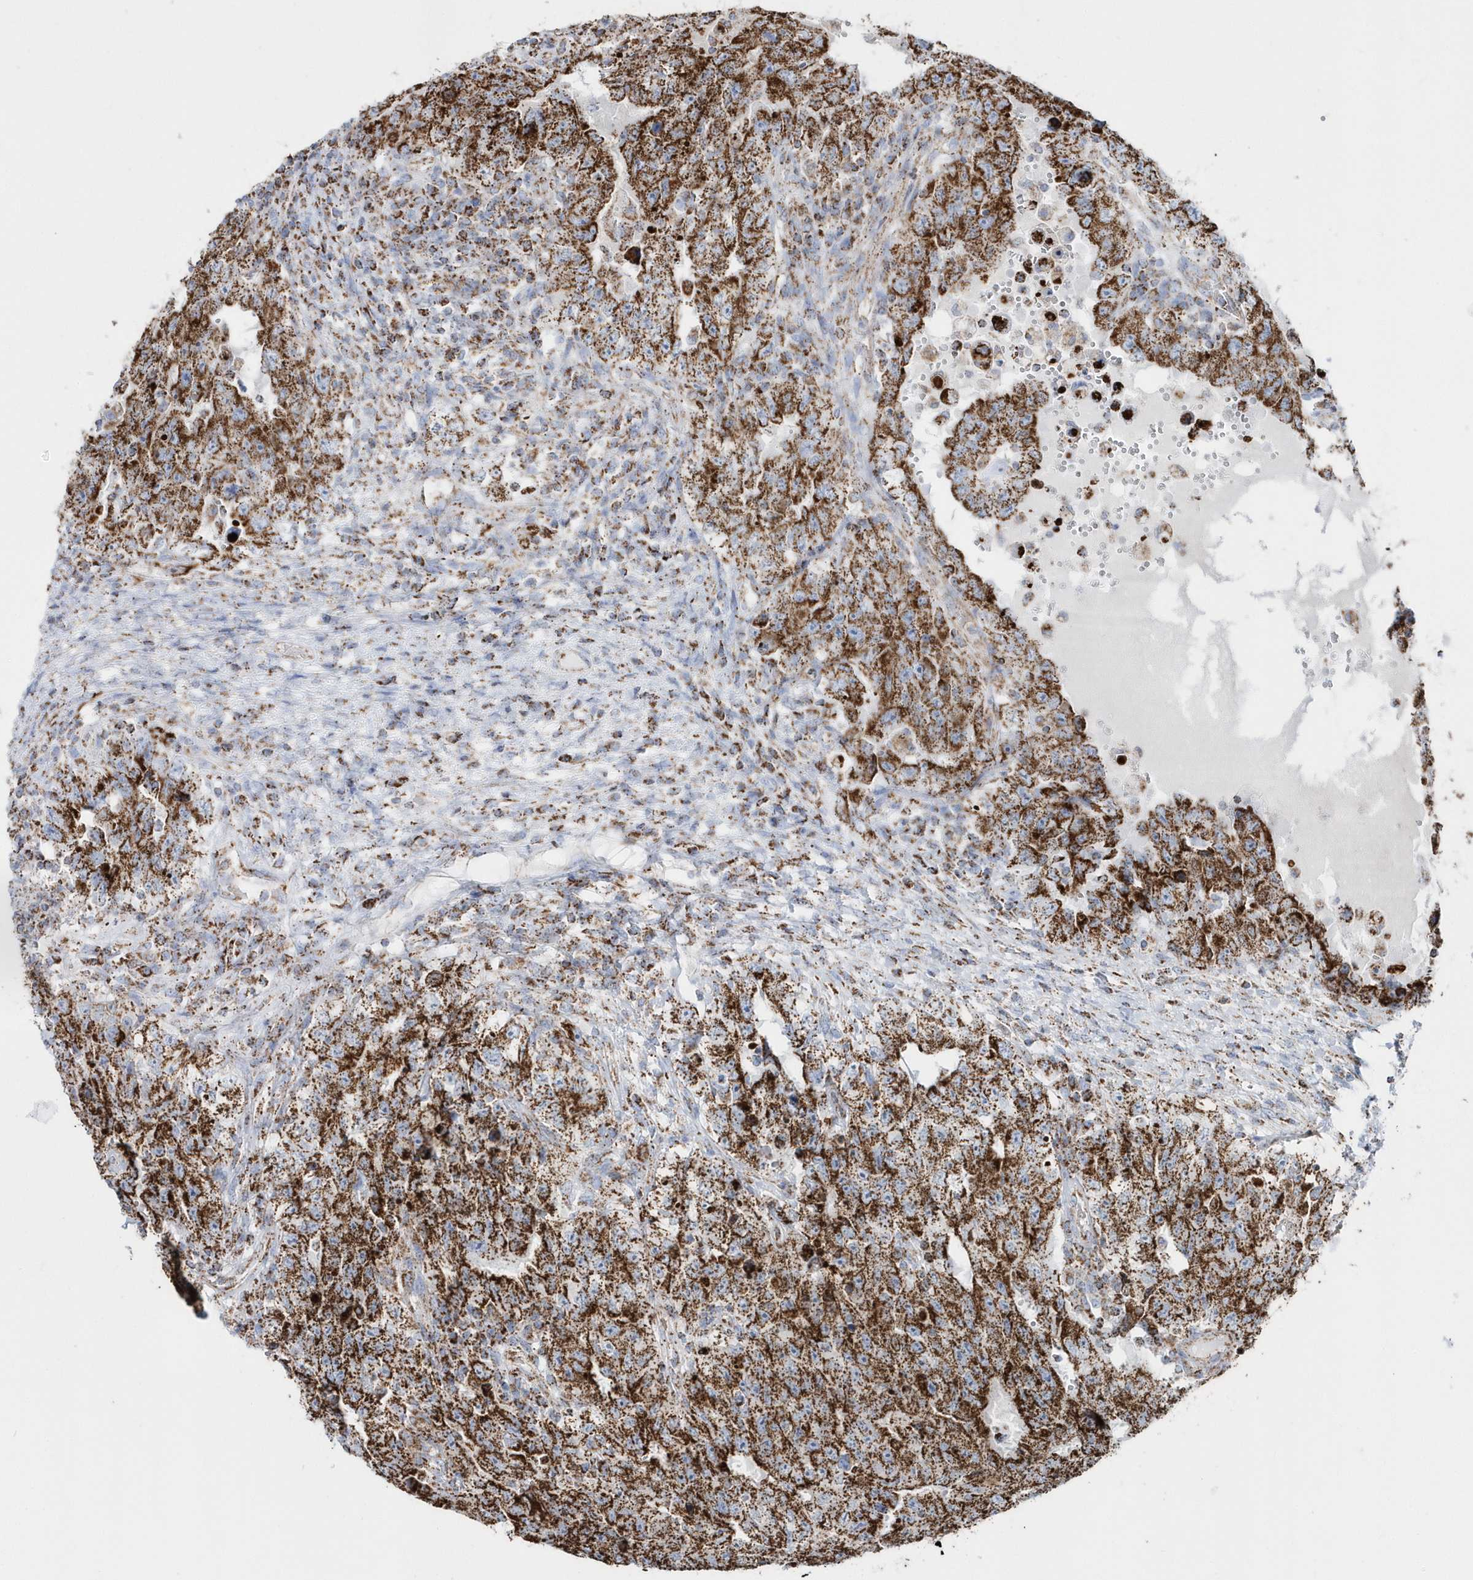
{"staining": {"intensity": "strong", "quantity": ">75%", "location": "cytoplasmic/membranous"}, "tissue": "testis cancer", "cell_type": "Tumor cells", "image_type": "cancer", "snomed": [{"axis": "morphology", "description": "Carcinoma, Embryonal, NOS"}, {"axis": "topography", "description": "Testis"}], "caption": "Strong cytoplasmic/membranous expression is present in approximately >75% of tumor cells in embryonal carcinoma (testis). (DAB (3,3'-diaminobenzidine) IHC with brightfield microscopy, high magnification).", "gene": "TMCO6", "patient": {"sex": "male", "age": 26}}